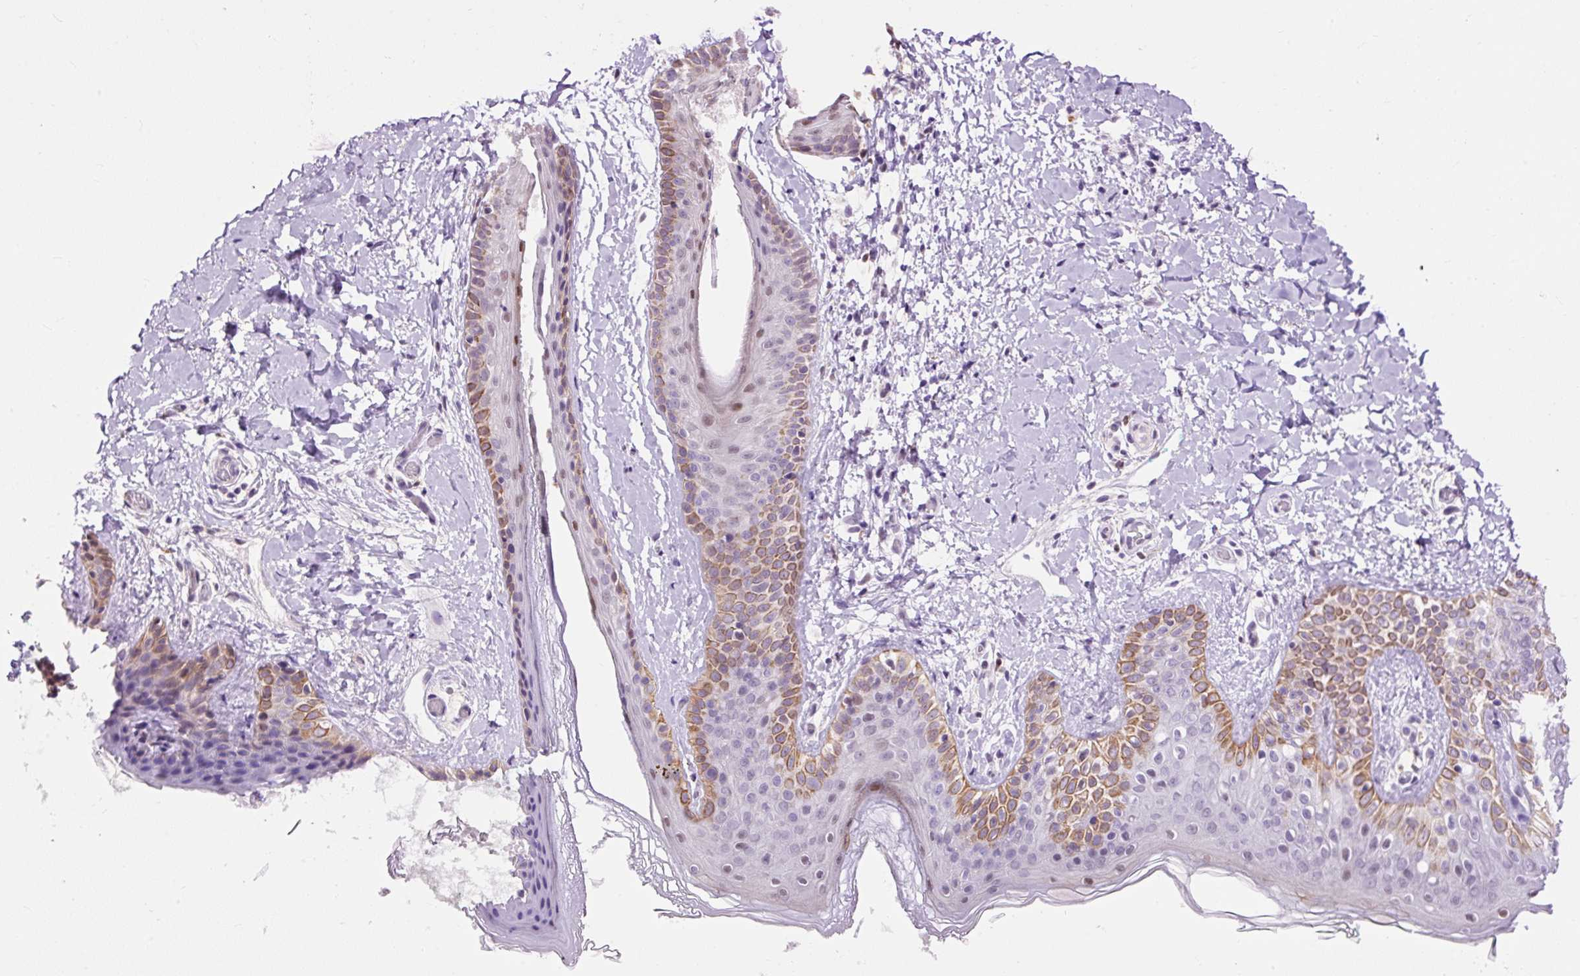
{"staining": {"intensity": "negative", "quantity": "none", "location": "none"}, "tissue": "skin", "cell_type": "Fibroblasts", "image_type": "normal", "snomed": [{"axis": "morphology", "description": "Normal tissue, NOS"}, {"axis": "topography", "description": "Skin"}], "caption": "This is an immunohistochemistry histopathology image of unremarkable human skin. There is no expression in fibroblasts.", "gene": "LY86", "patient": {"sex": "male", "age": 16}}